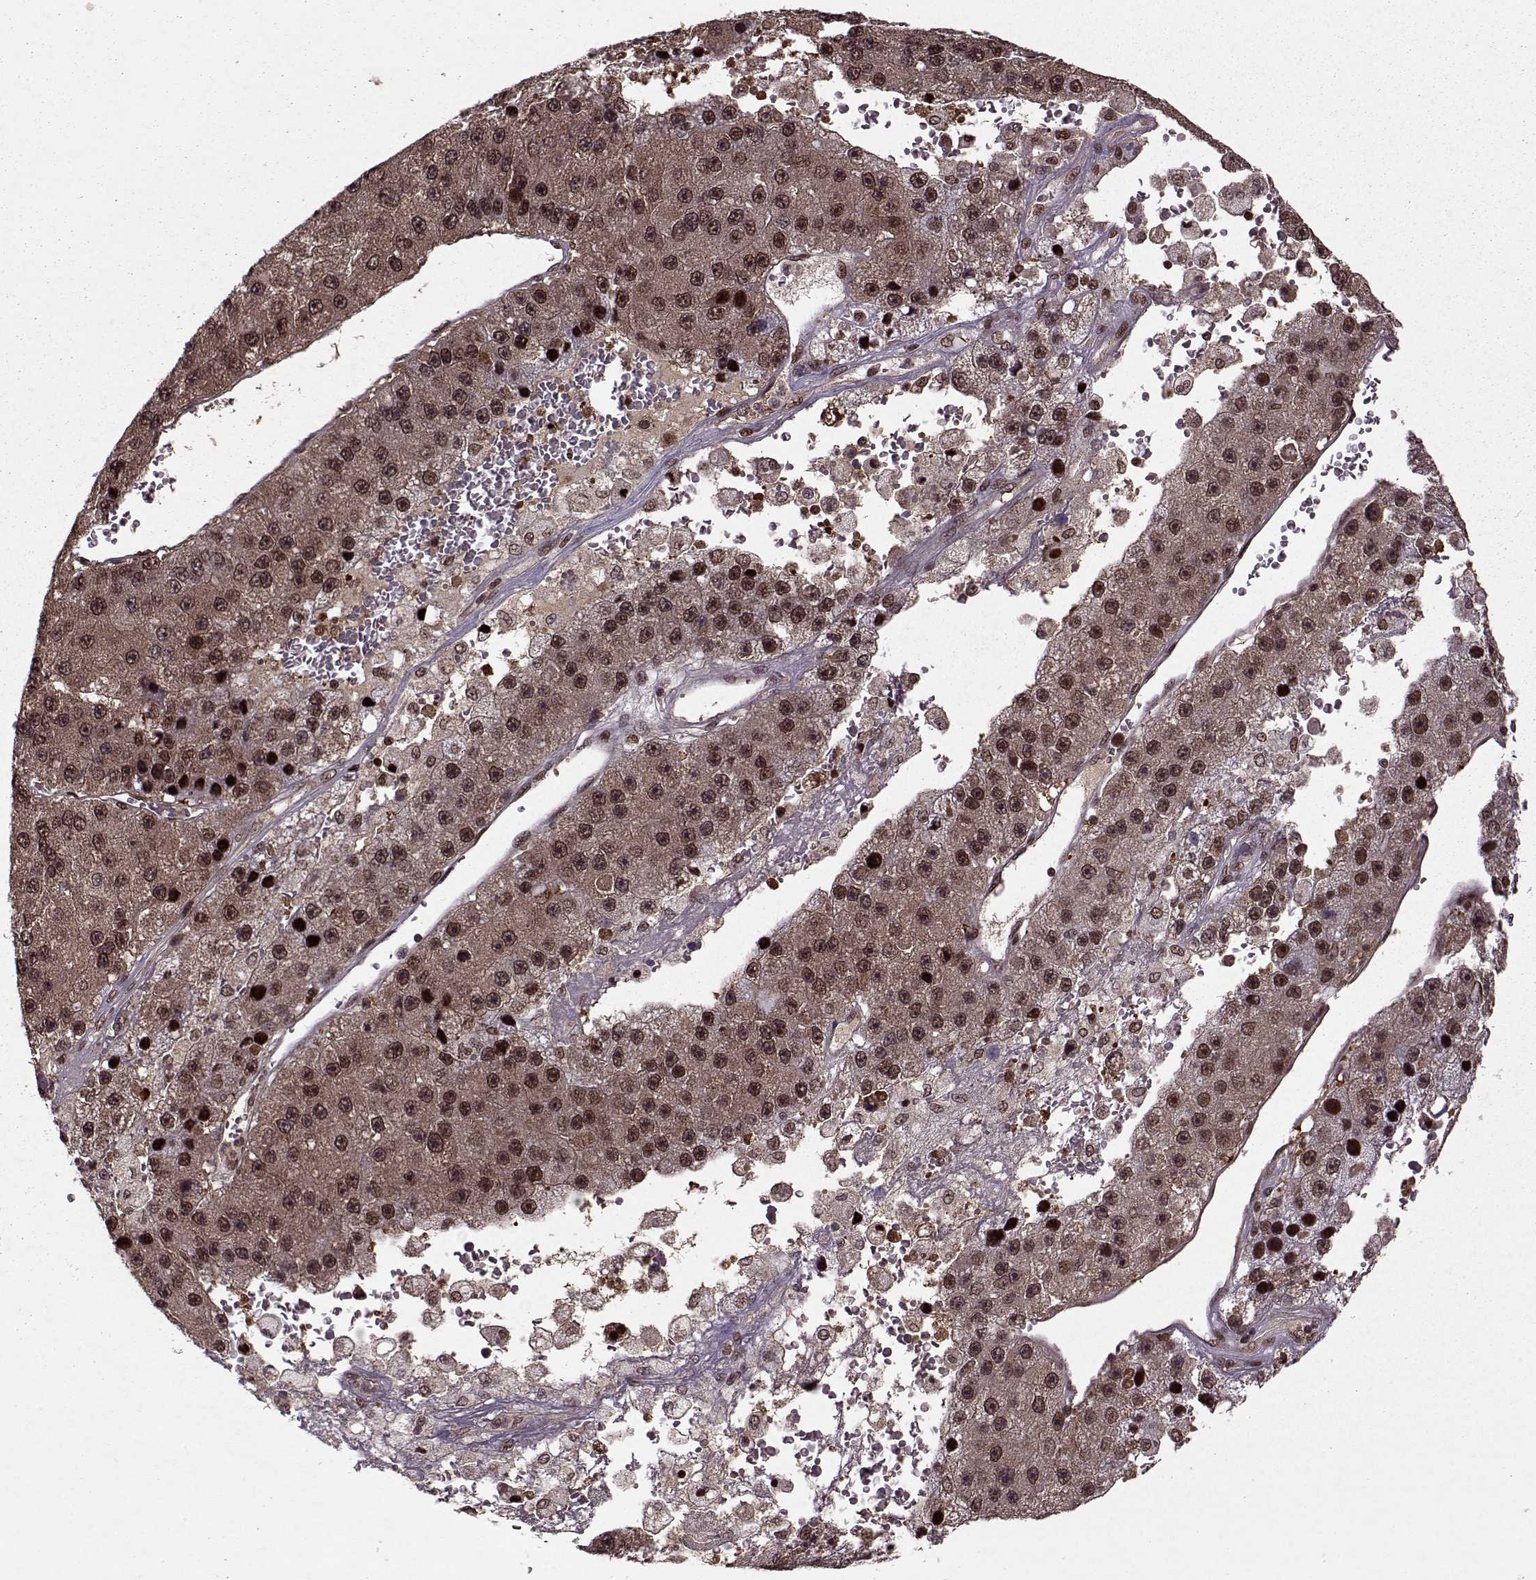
{"staining": {"intensity": "strong", "quantity": ">75%", "location": "cytoplasmic/membranous,nuclear"}, "tissue": "liver cancer", "cell_type": "Tumor cells", "image_type": "cancer", "snomed": [{"axis": "morphology", "description": "Carcinoma, Hepatocellular, NOS"}, {"axis": "topography", "description": "Liver"}], "caption": "Brown immunohistochemical staining in liver hepatocellular carcinoma exhibits strong cytoplasmic/membranous and nuclear expression in approximately >75% of tumor cells.", "gene": "PSMA7", "patient": {"sex": "female", "age": 73}}